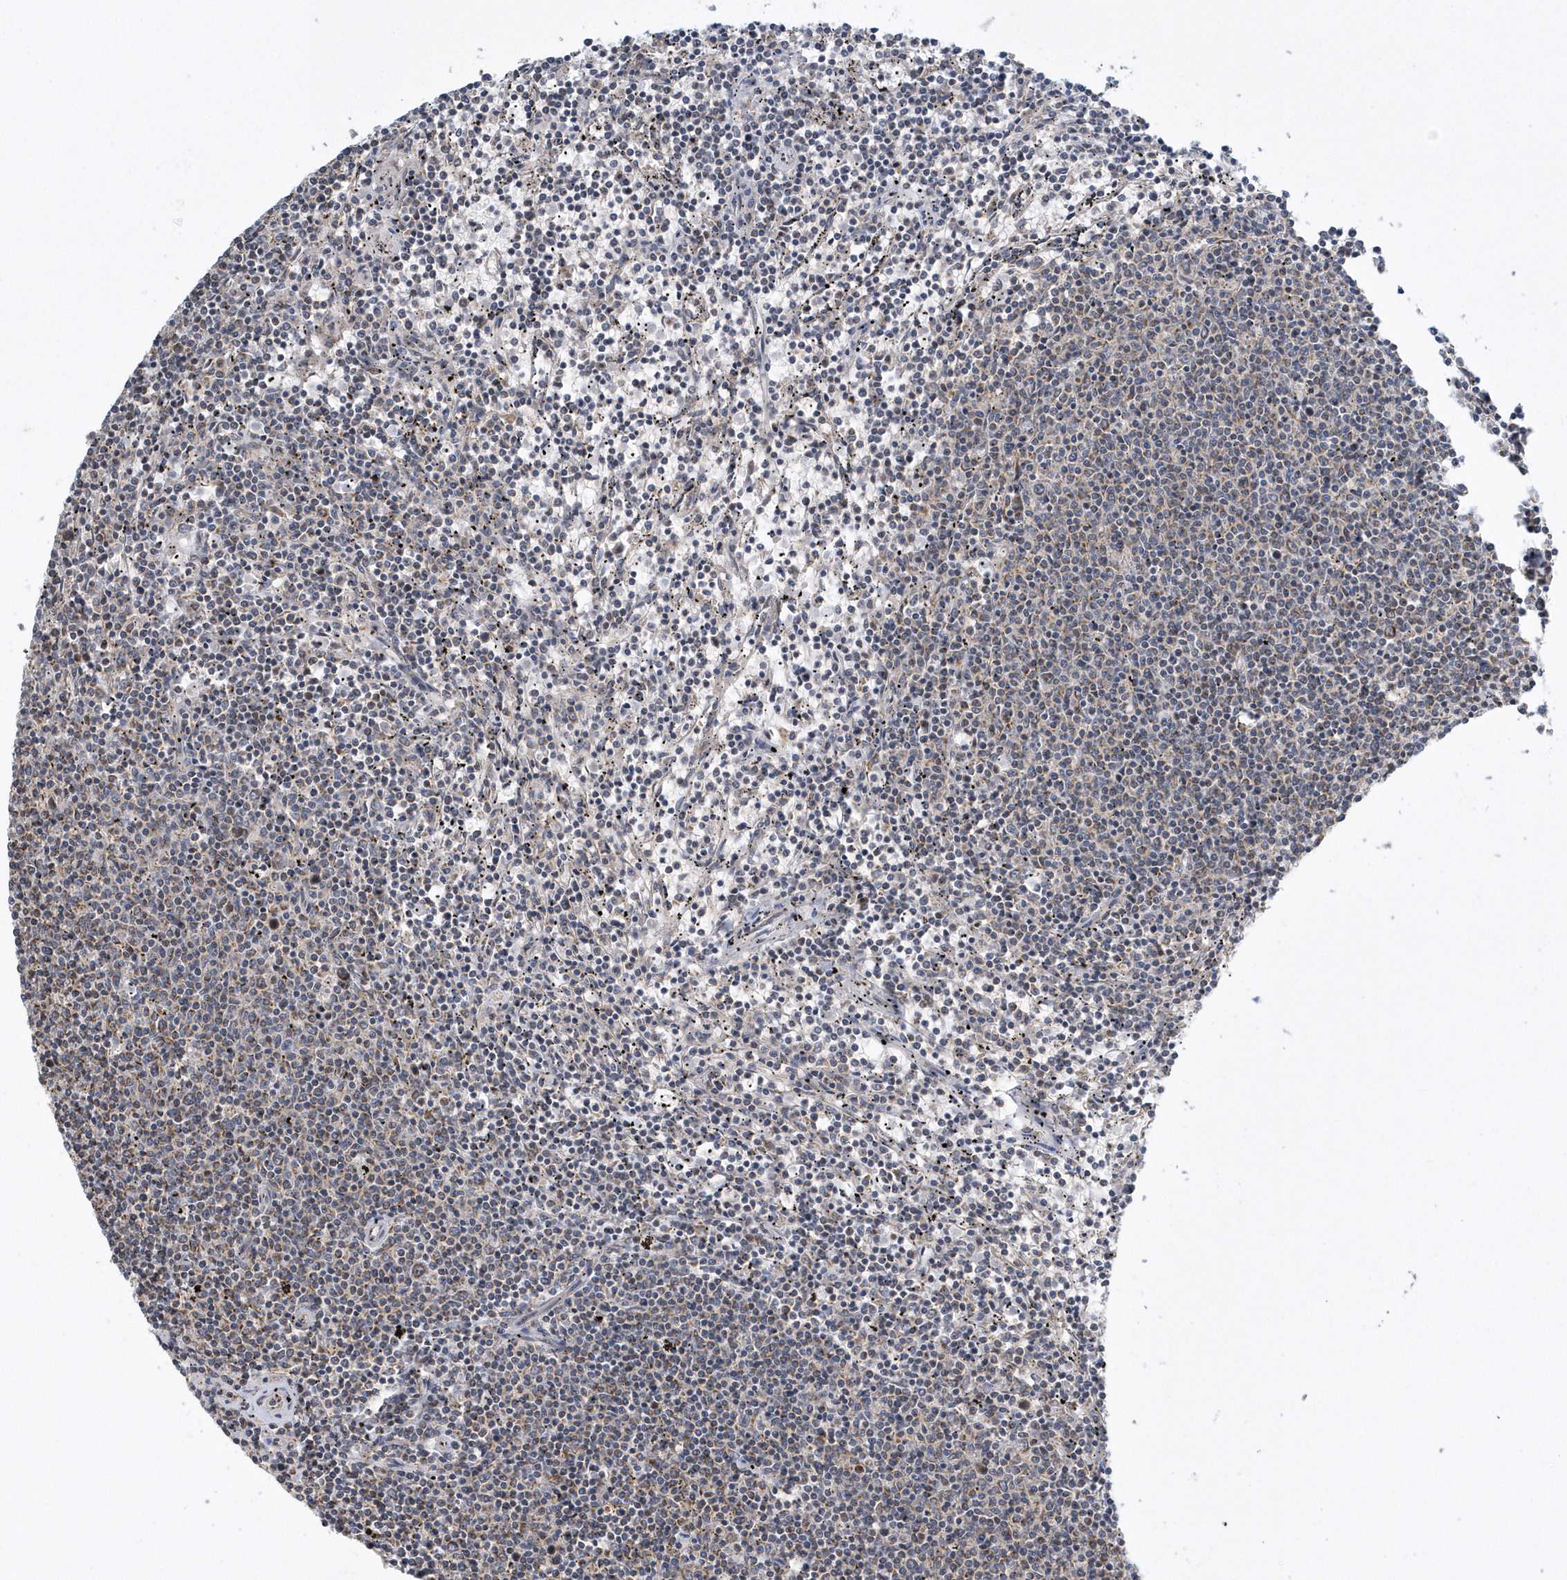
{"staining": {"intensity": "weak", "quantity": "<25%", "location": "cytoplasmic/membranous"}, "tissue": "lymphoma", "cell_type": "Tumor cells", "image_type": "cancer", "snomed": [{"axis": "morphology", "description": "Malignant lymphoma, non-Hodgkin's type, Low grade"}, {"axis": "topography", "description": "Spleen"}], "caption": "Tumor cells show no significant protein positivity in lymphoma.", "gene": "SLX9", "patient": {"sex": "female", "age": 50}}